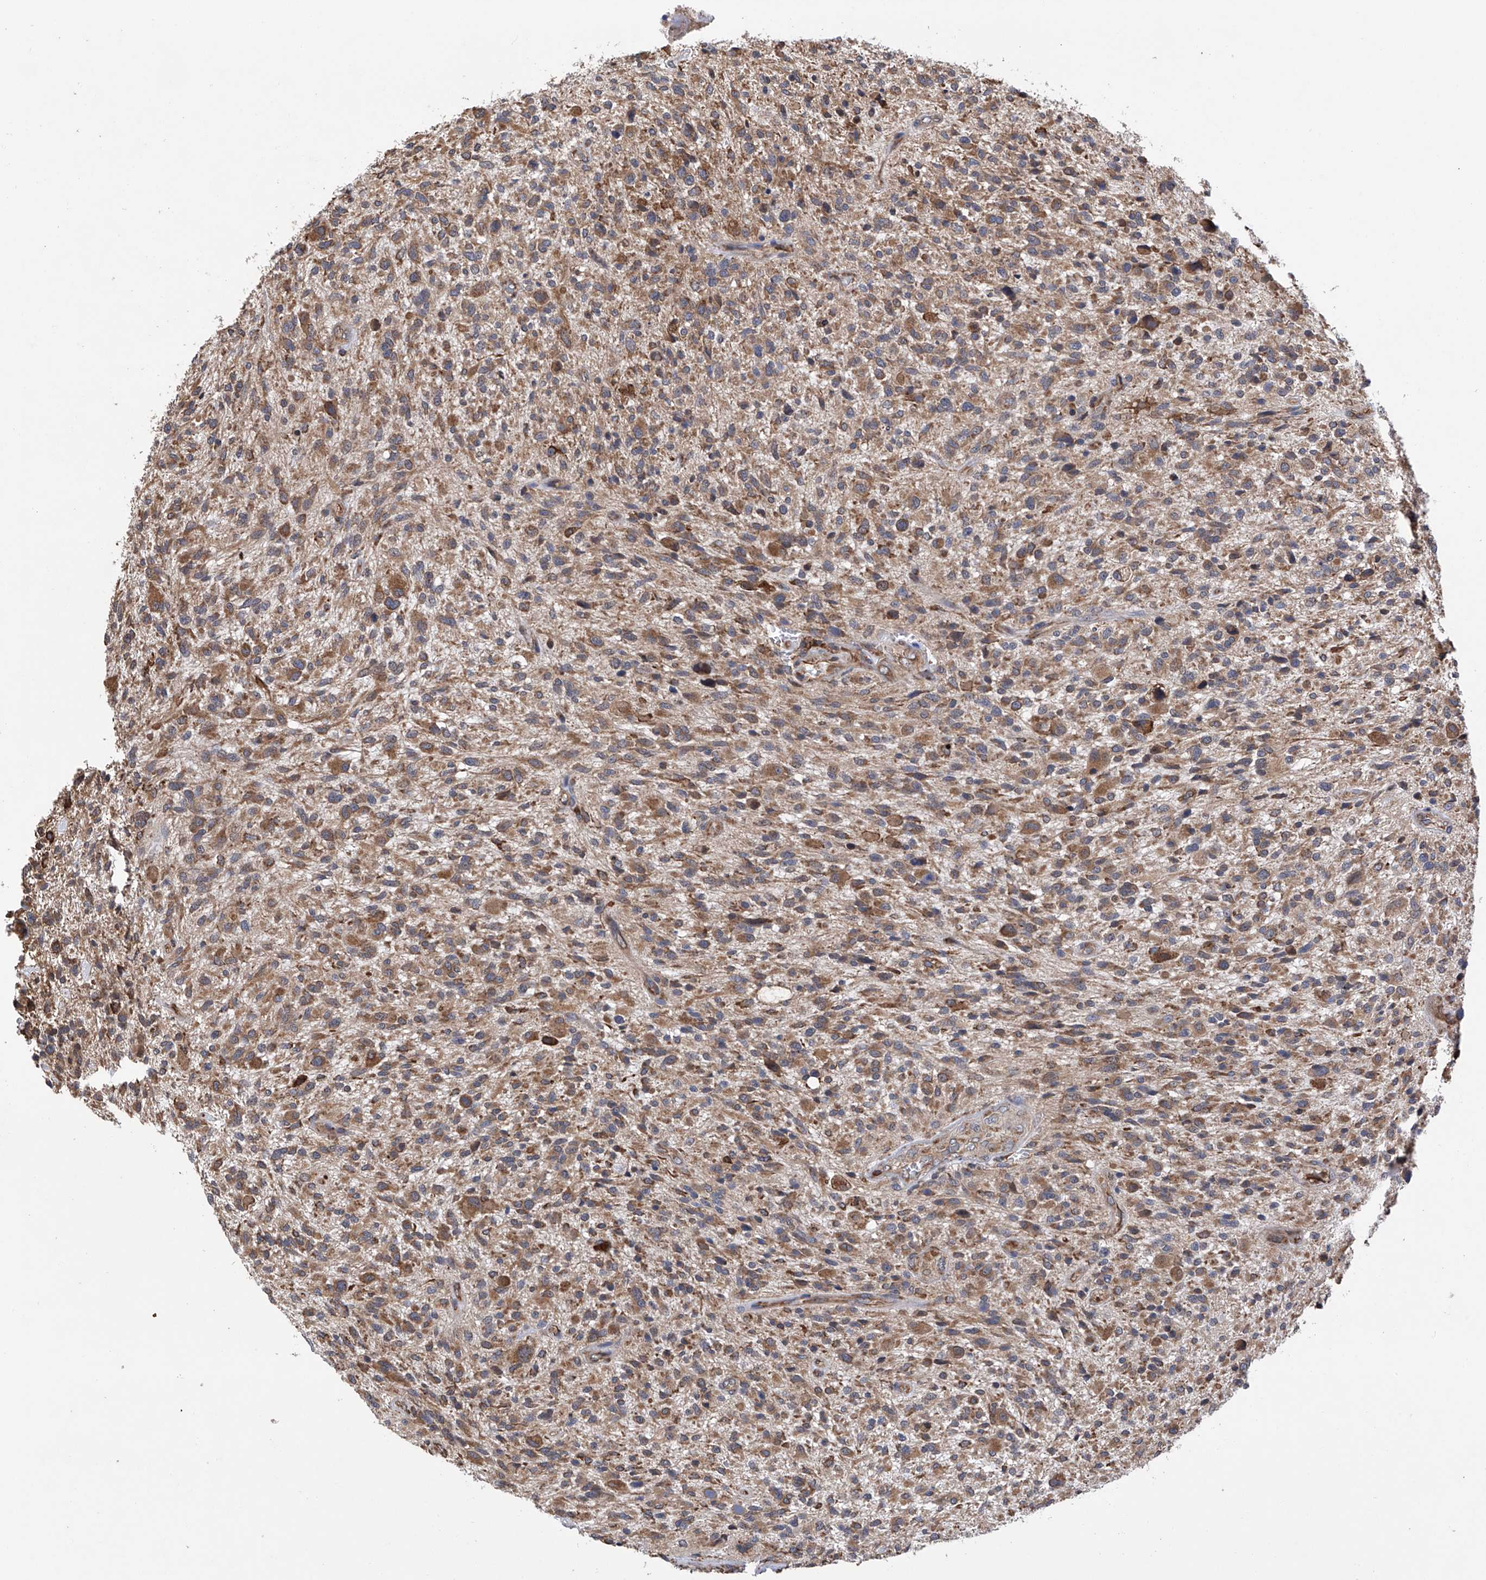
{"staining": {"intensity": "moderate", "quantity": ">75%", "location": "cytoplasmic/membranous"}, "tissue": "glioma", "cell_type": "Tumor cells", "image_type": "cancer", "snomed": [{"axis": "morphology", "description": "Glioma, malignant, High grade"}, {"axis": "topography", "description": "Brain"}], "caption": "High-power microscopy captured an immunohistochemistry (IHC) photomicrograph of malignant high-grade glioma, revealing moderate cytoplasmic/membranous positivity in about >75% of tumor cells.", "gene": "DNAH8", "patient": {"sex": "male", "age": 47}}